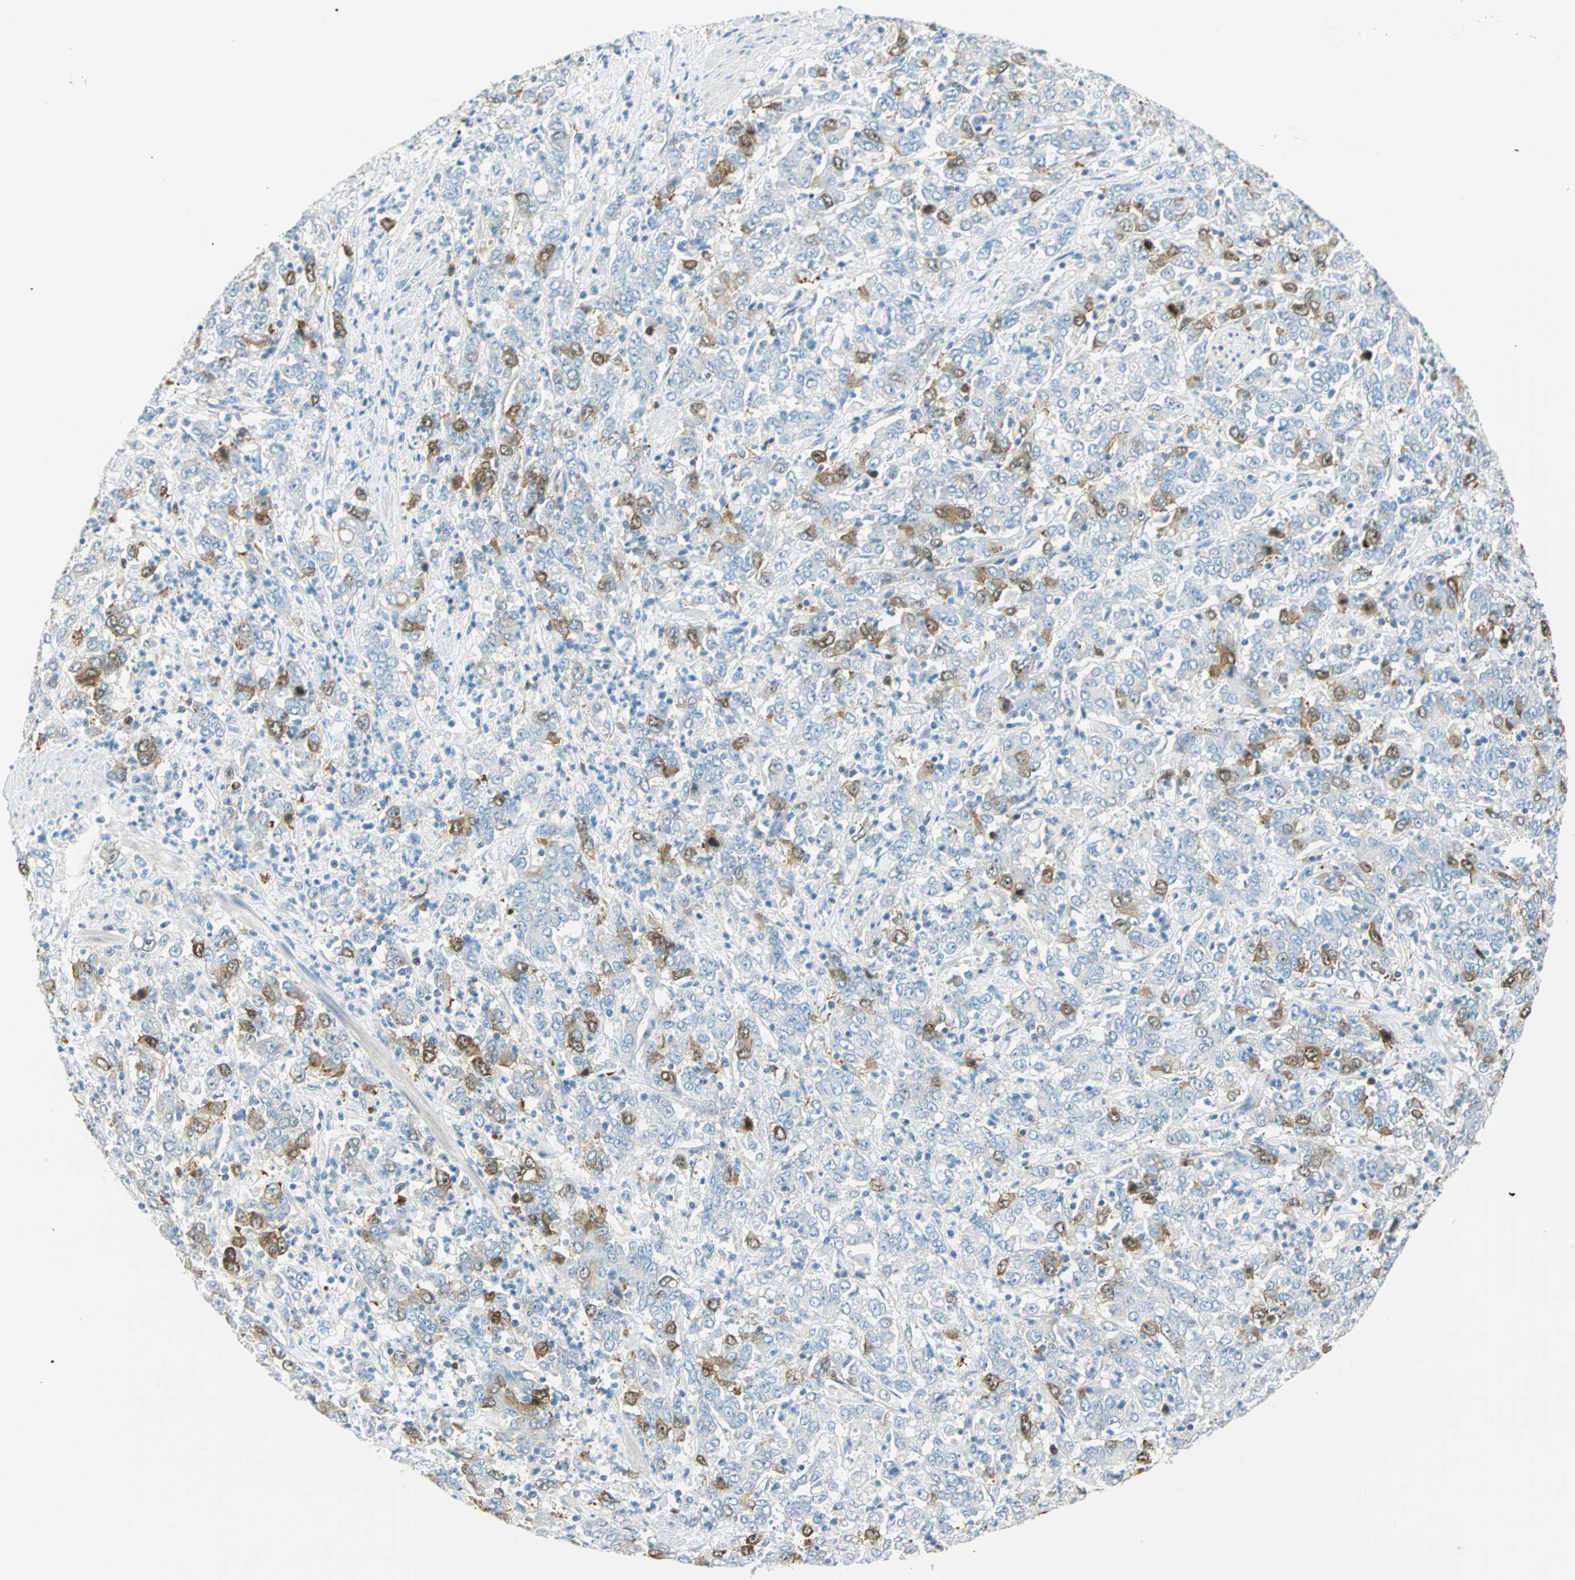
{"staining": {"intensity": "moderate", "quantity": "<25%", "location": "cytoplasmic/membranous"}, "tissue": "stomach cancer", "cell_type": "Tumor cells", "image_type": "cancer", "snomed": [{"axis": "morphology", "description": "Adenocarcinoma, NOS"}, {"axis": "topography", "description": "Stomach, lower"}], "caption": "A photomicrograph of human stomach cancer (adenocarcinoma) stained for a protein reveals moderate cytoplasmic/membranous brown staining in tumor cells. Immunohistochemistry (ihc) stains the protein of interest in brown and the nuclei are stained blue.", "gene": "PTTG1", "patient": {"sex": "female", "age": 71}}